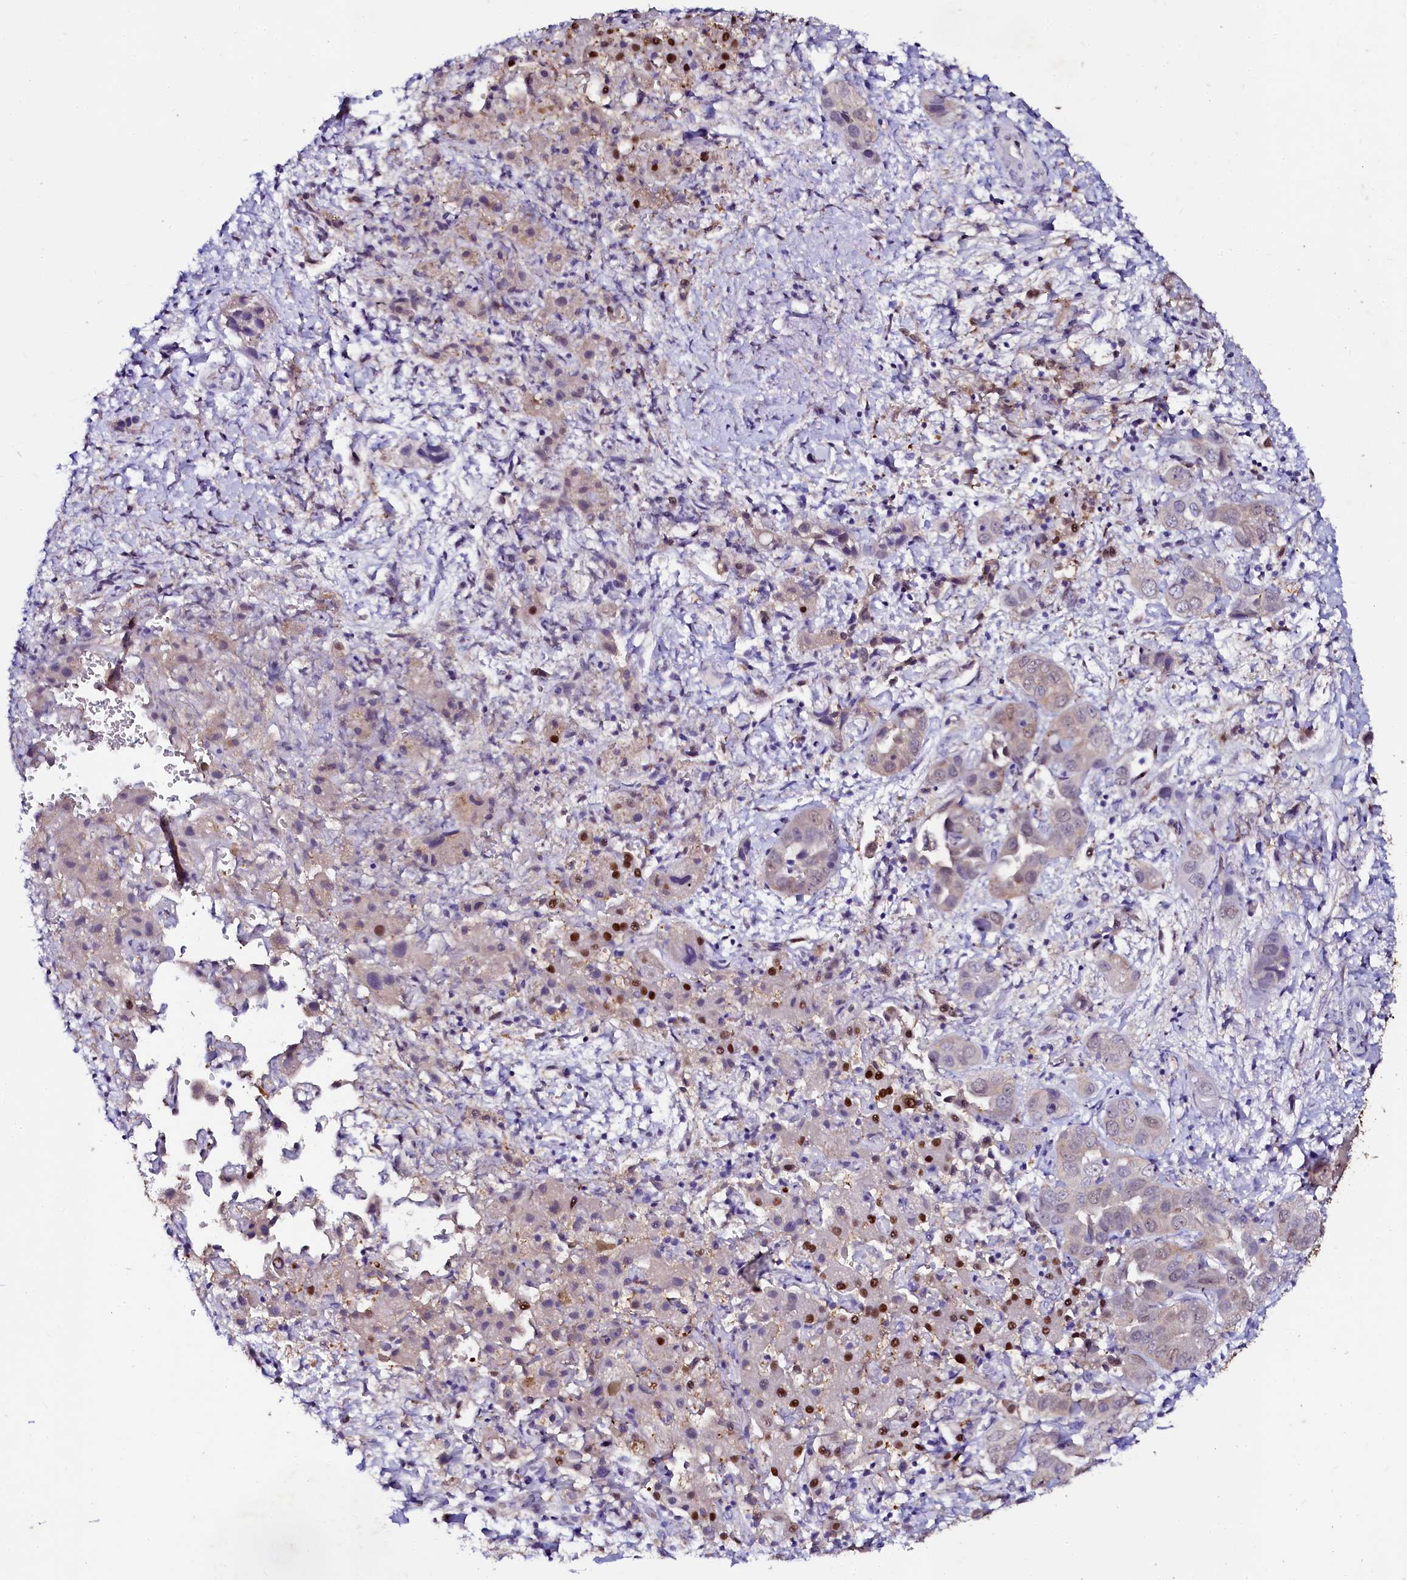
{"staining": {"intensity": "weak", "quantity": "25%-75%", "location": "cytoplasmic/membranous,nuclear"}, "tissue": "liver cancer", "cell_type": "Tumor cells", "image_type": "cancer", "snomed": [{"axis": "morphology", "description": "Cholangiocarcinoma"}, {"axis": "topography", "description": "Liver"}], "caption": "IHC image of neoplastic tissue: human liver cancer stained using immunohistochemistry exhibits low levels of weak protein expression localized specifically in the cytoplasmic/membranous and nuclear of tumor cells, appearing as a cytoplasmic/membranous and nuclear brown color.", "gene": "SORD", "patient": {"sex": "female", "age": 52}}